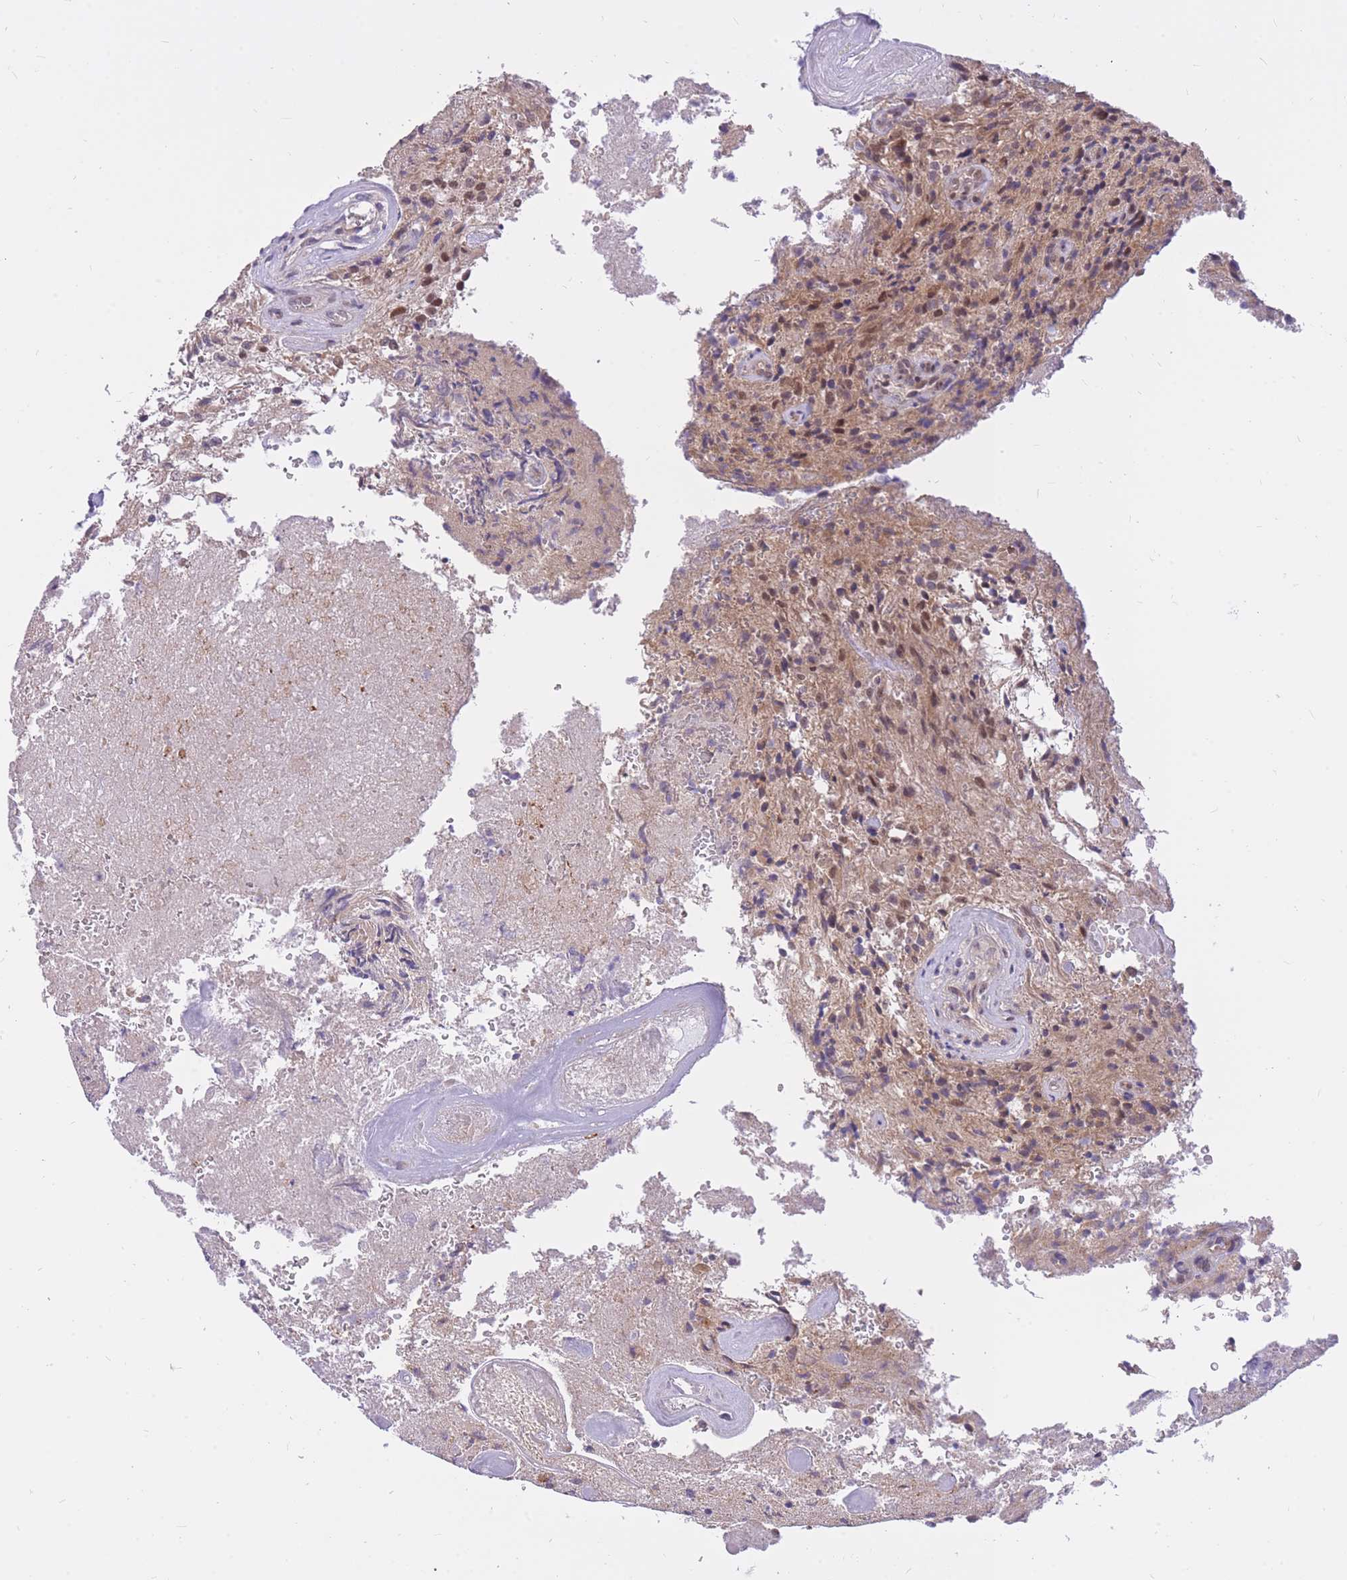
{"staining": {"intensity": "weak", "quantity": "25%-75%", "location": "nuclear"}, "tissue": "glioma", "cell_type": "Tumor cells", "image_type": "cancer", "snomed": [{"axis": "morphology", "description": "Normal tissue, NOS"}, {"axis": "morphology", "description": "Glioma, malignant, High grade"}, {"axis": "topography", "description": "Cerebral cortex"}], "caption": "Protein expression analysis of human malignant glioma (high-grade) reveals weak nuclear staining in about 25%-75% of tumor cells.", "gene": "MINDY2", "patient": {"sex": "male", "age": 56}}